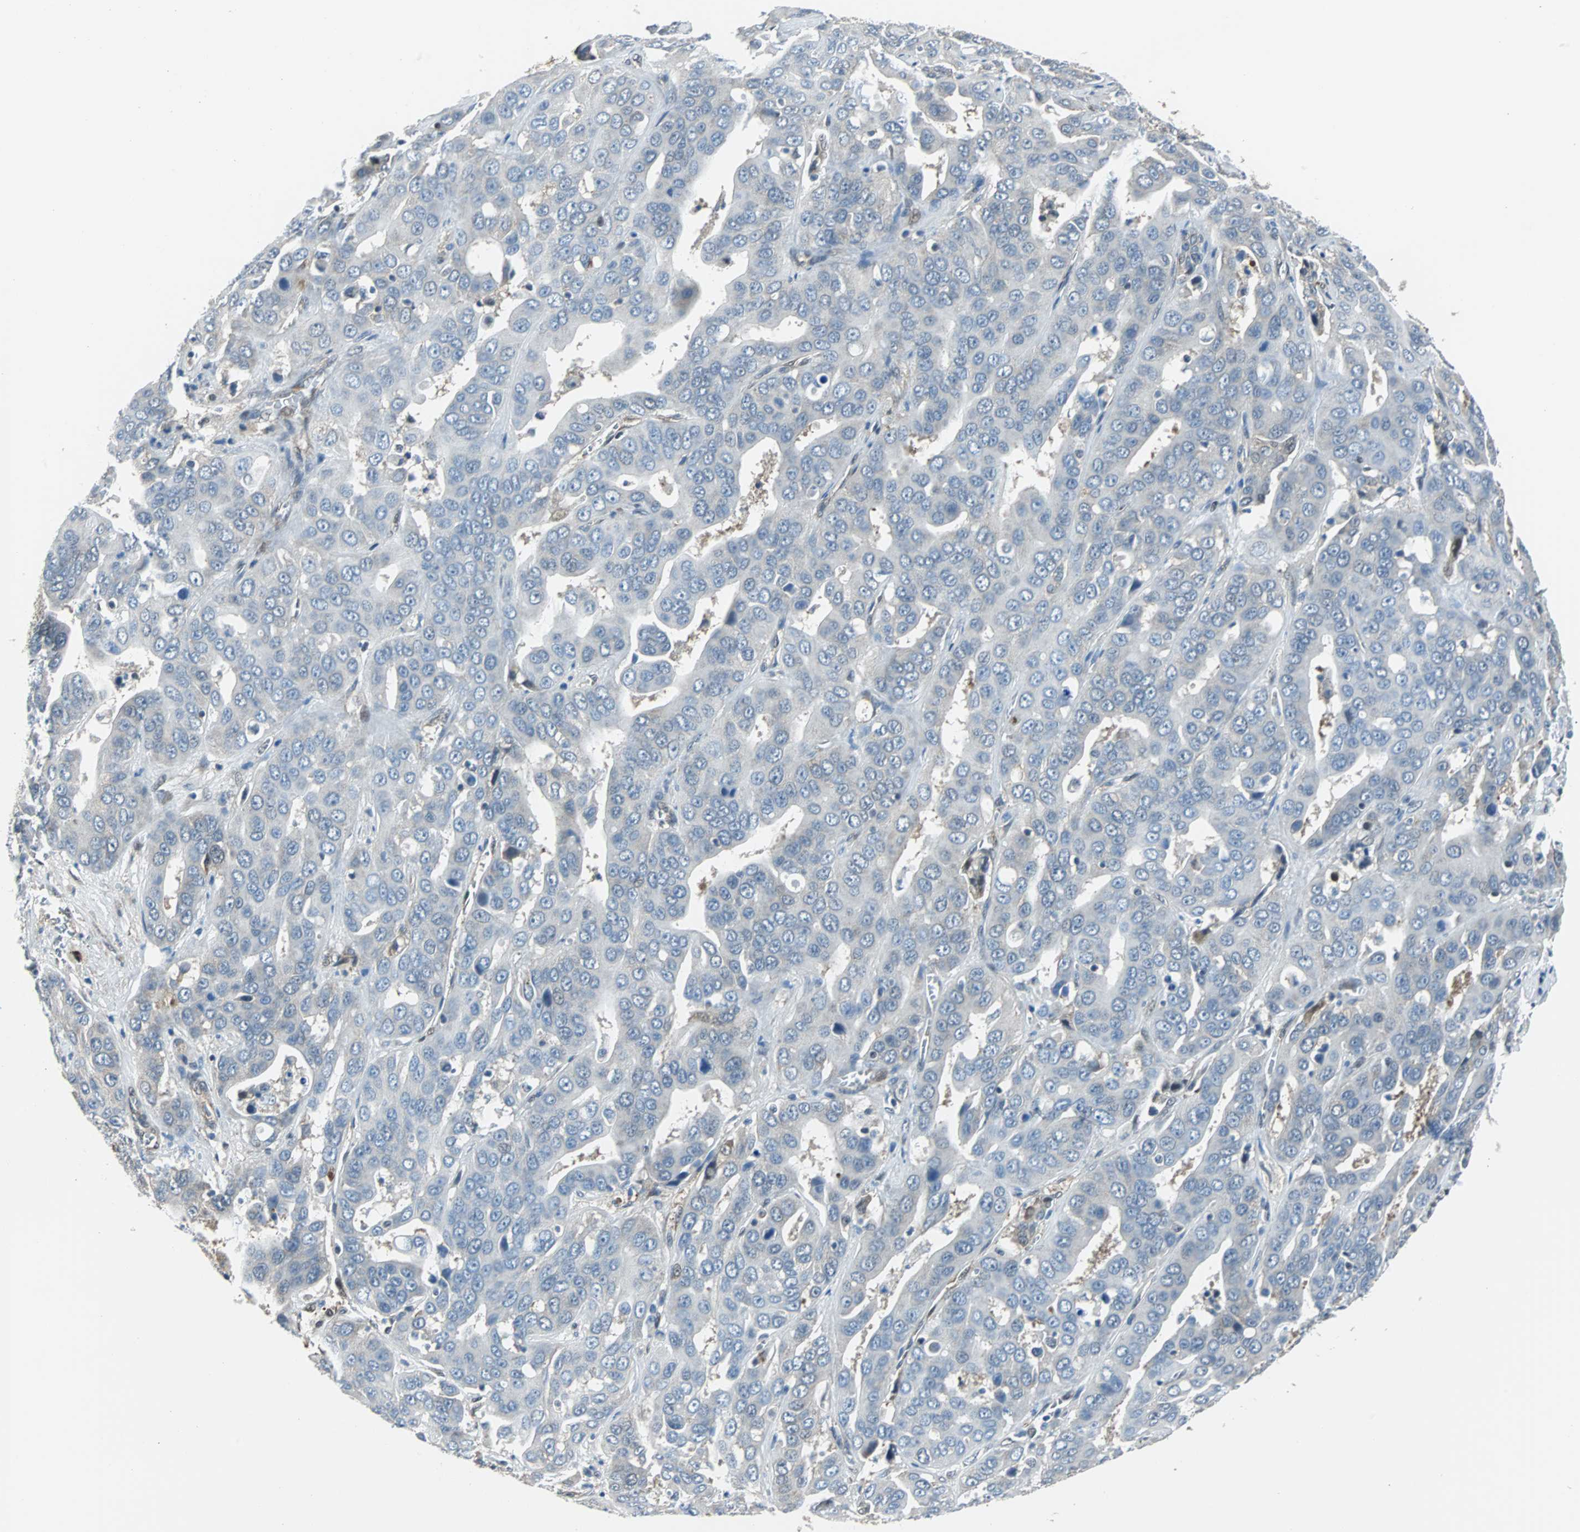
{"staining": {"intensity": "negative", "quantity": "none", "location": "none"}, "tissue": "liver cancer", "cell_type": "Tumor cells", "image_type": "cancer", "snomed": [{"axis": "morphology", "description": "Cholangiocarcinoma"}, {"axis": "topography", "description": "Liver"}], "caption": "High power microscopy micrograph of an immunohistochemistry micrograph of liver cholangiocarcinoma, revealing no significant staining in tumor cells.", "gene": "VCP", "patient": {"sex": "female", "age": 52}}